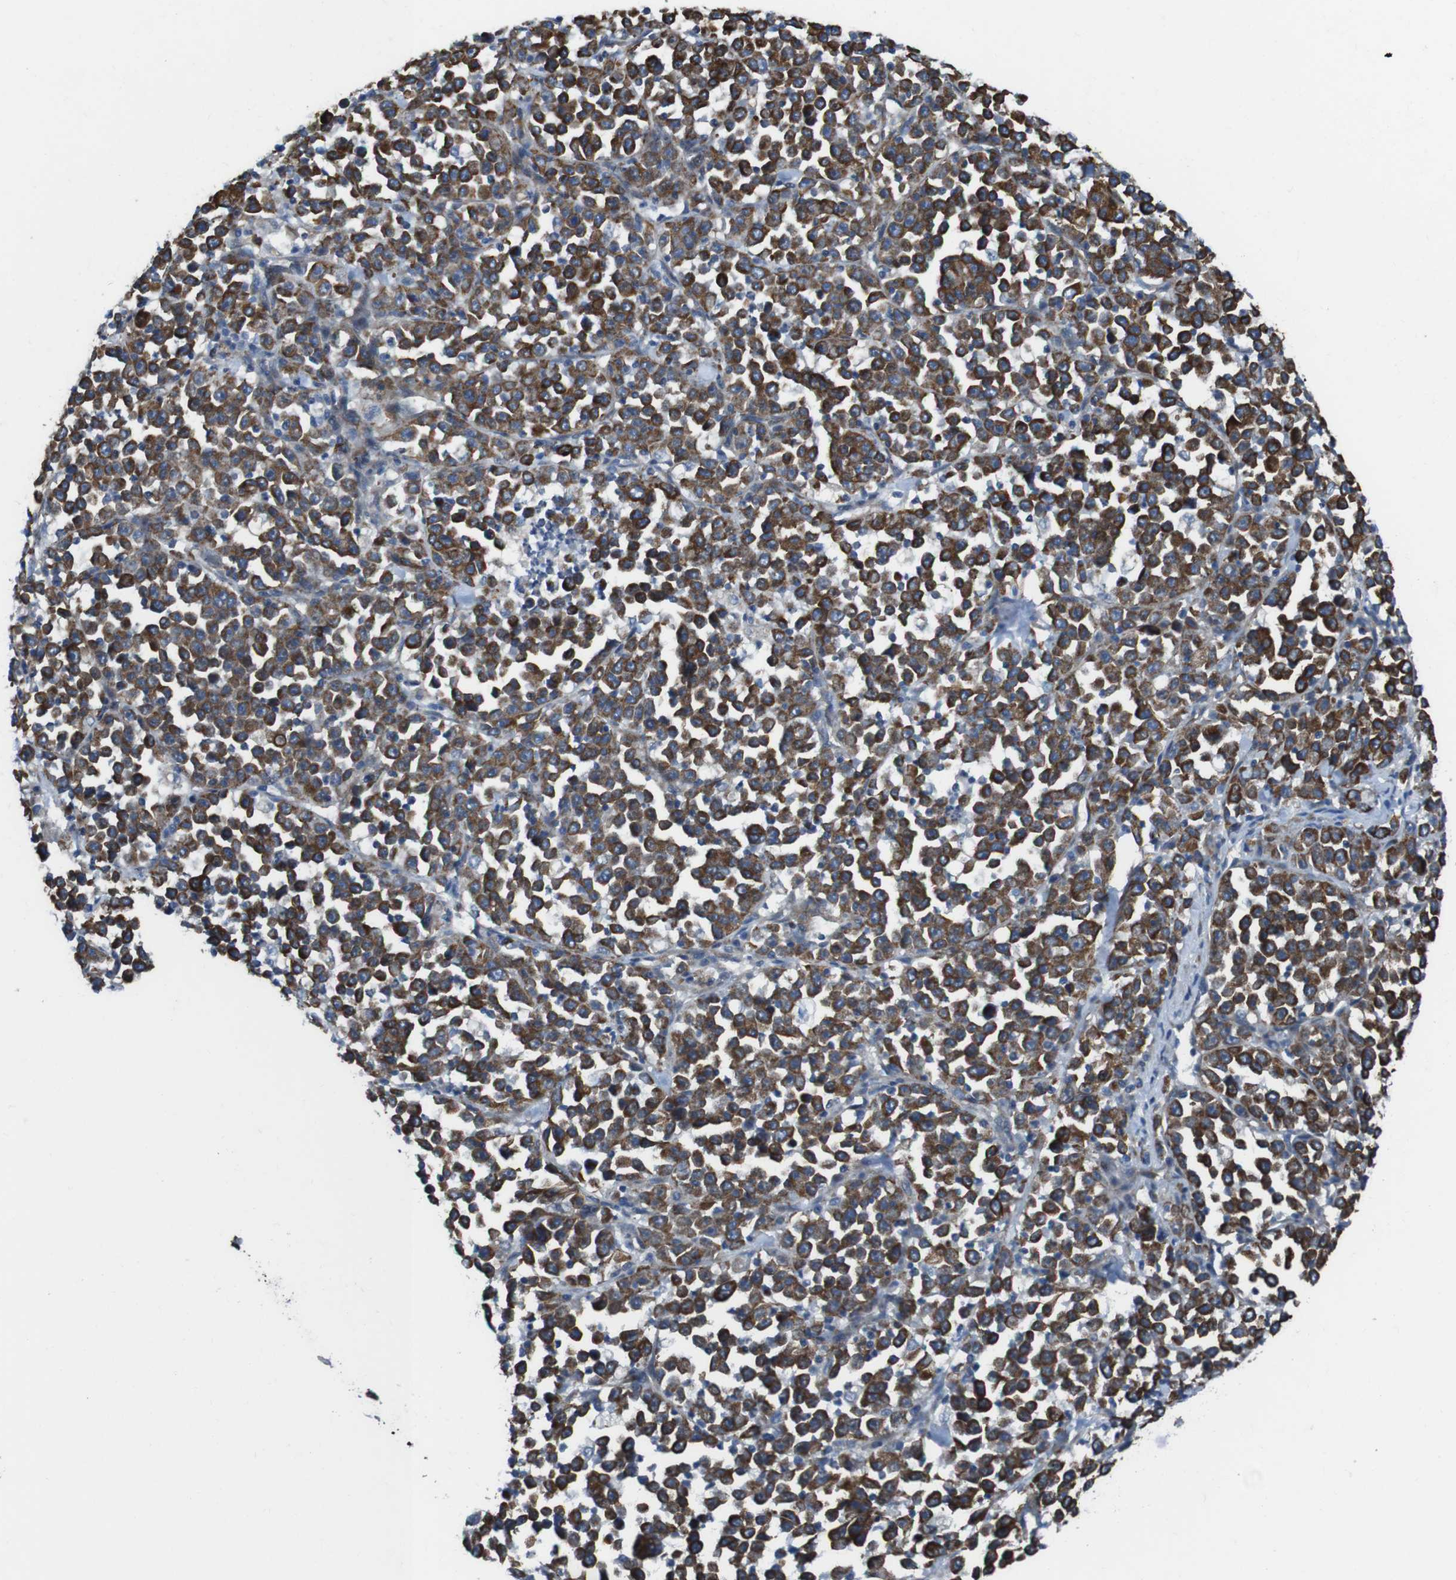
{"staining": {"intensity": "strong", "quantity": ">75%", "location": "cytoplasmic/membranous"}, "tissue": "stomach cancer", "cell_type": "Tumor cells", "image_type": "cancer", "snomed": [{"axis": "morphology", "description": "Normal tissue, NOS"}, {"axis": "morphology", "description": "Adenocarcinoma, NOS"}, {"axis": "topography", "description": "Stomach, upper"}, {"axis": "topography", "description": "Stomach"}], "caption": "There is high levels of strong cytoplasmic/membranous staining in tumor cells of stomach cancer (adenocarcinoma), as demonstrated by immunohistochemical staining (brown color).", "gene": "FAM174B", "patient": {"sex": "male", "age": 59}}